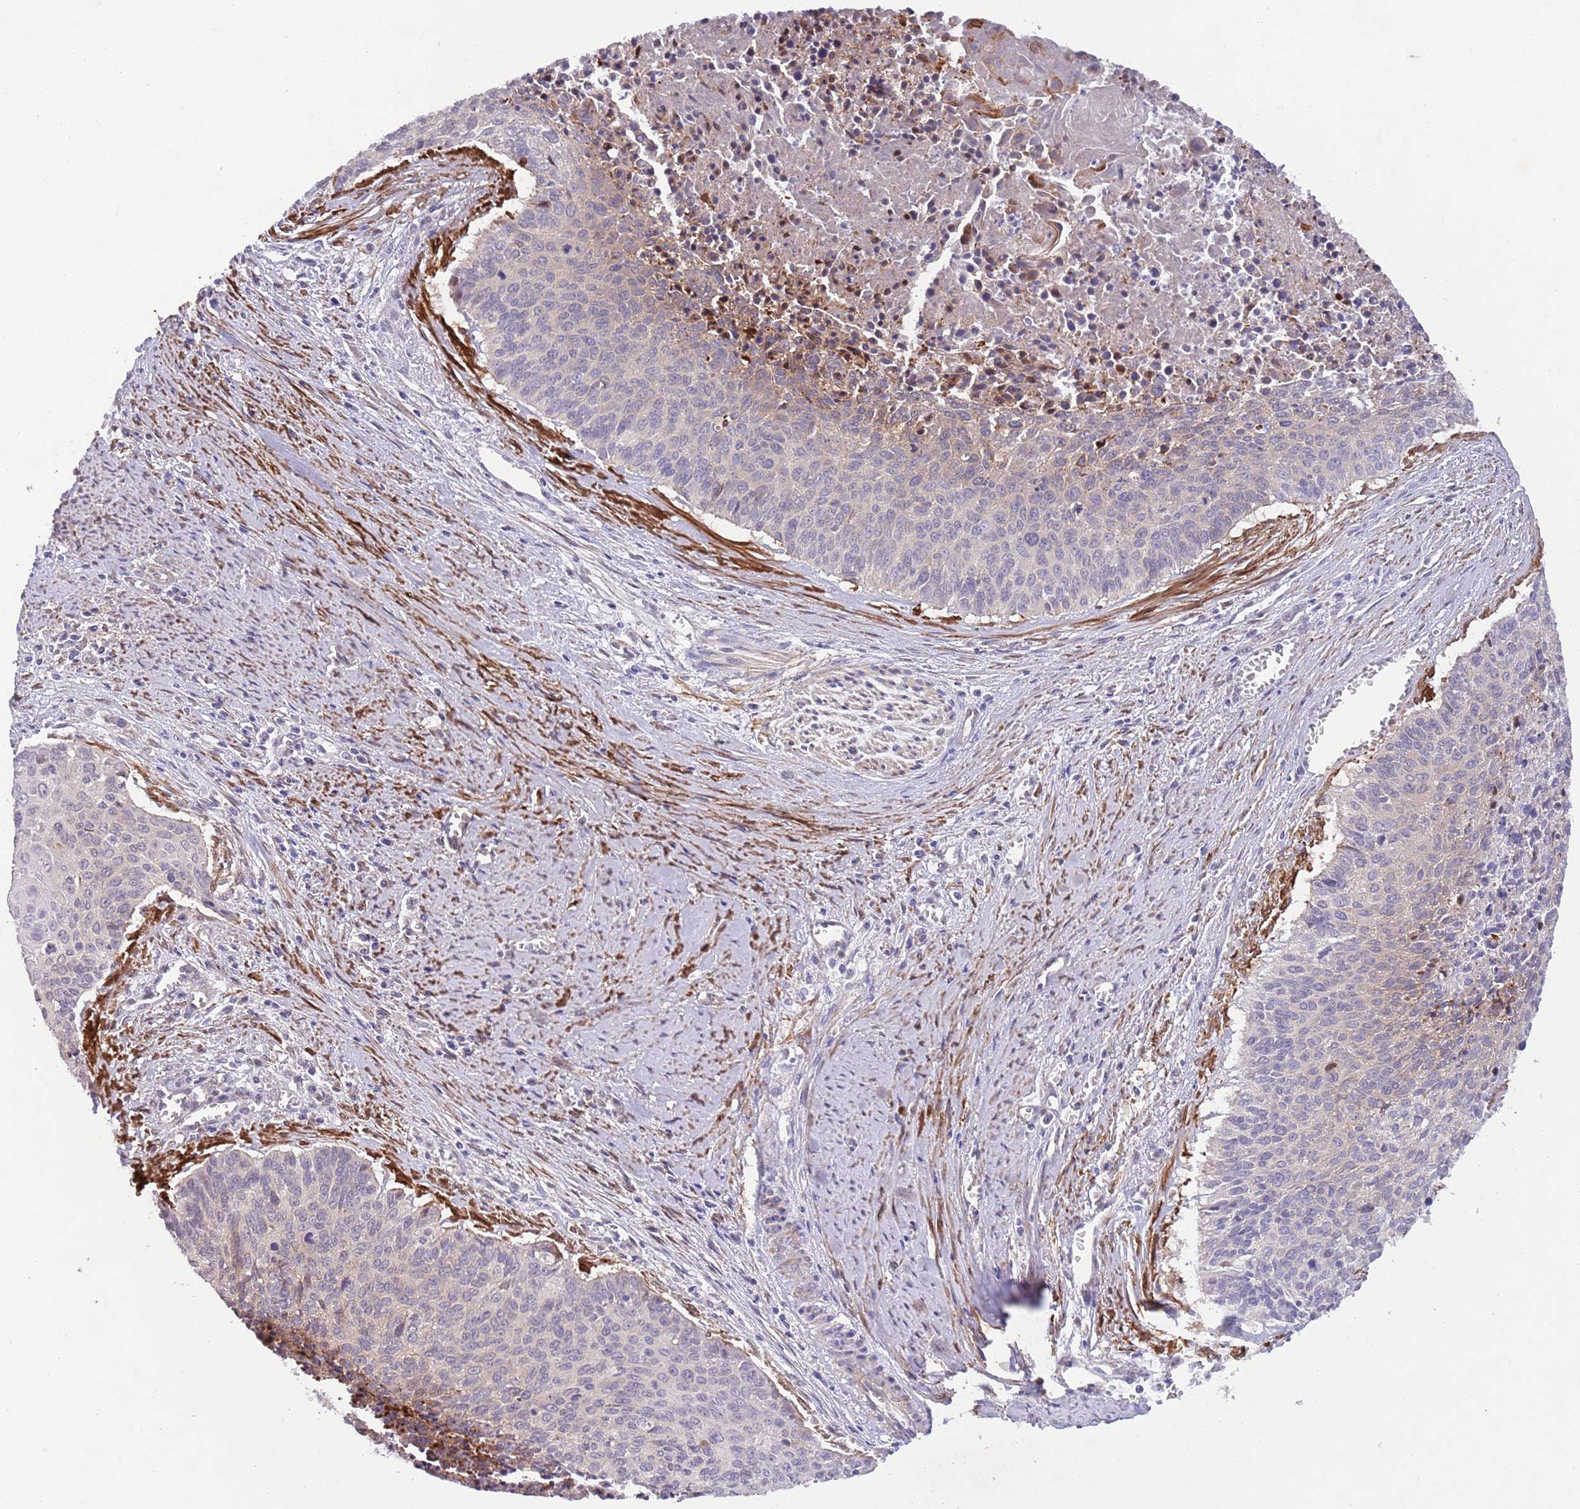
{"staining": {"intensity": "negative", "quantity": "none", "location": "none"}, "tissue": "cervical cancer", "cell_type": "Tumor cells", "image_type": "cancer", "snomed": [{"axis": "morphology", "description": "Squamous cell carcinoma, NOS"}, {"axis": "topography", "description": "Cervix"}], "caption": "A micrograph of squamous cell carcinoma (cervical) stained for a protein displays no brown staining in tumor cells.", "gene": "ZNF658", "patient": {"sex": "female", "age": 55}}